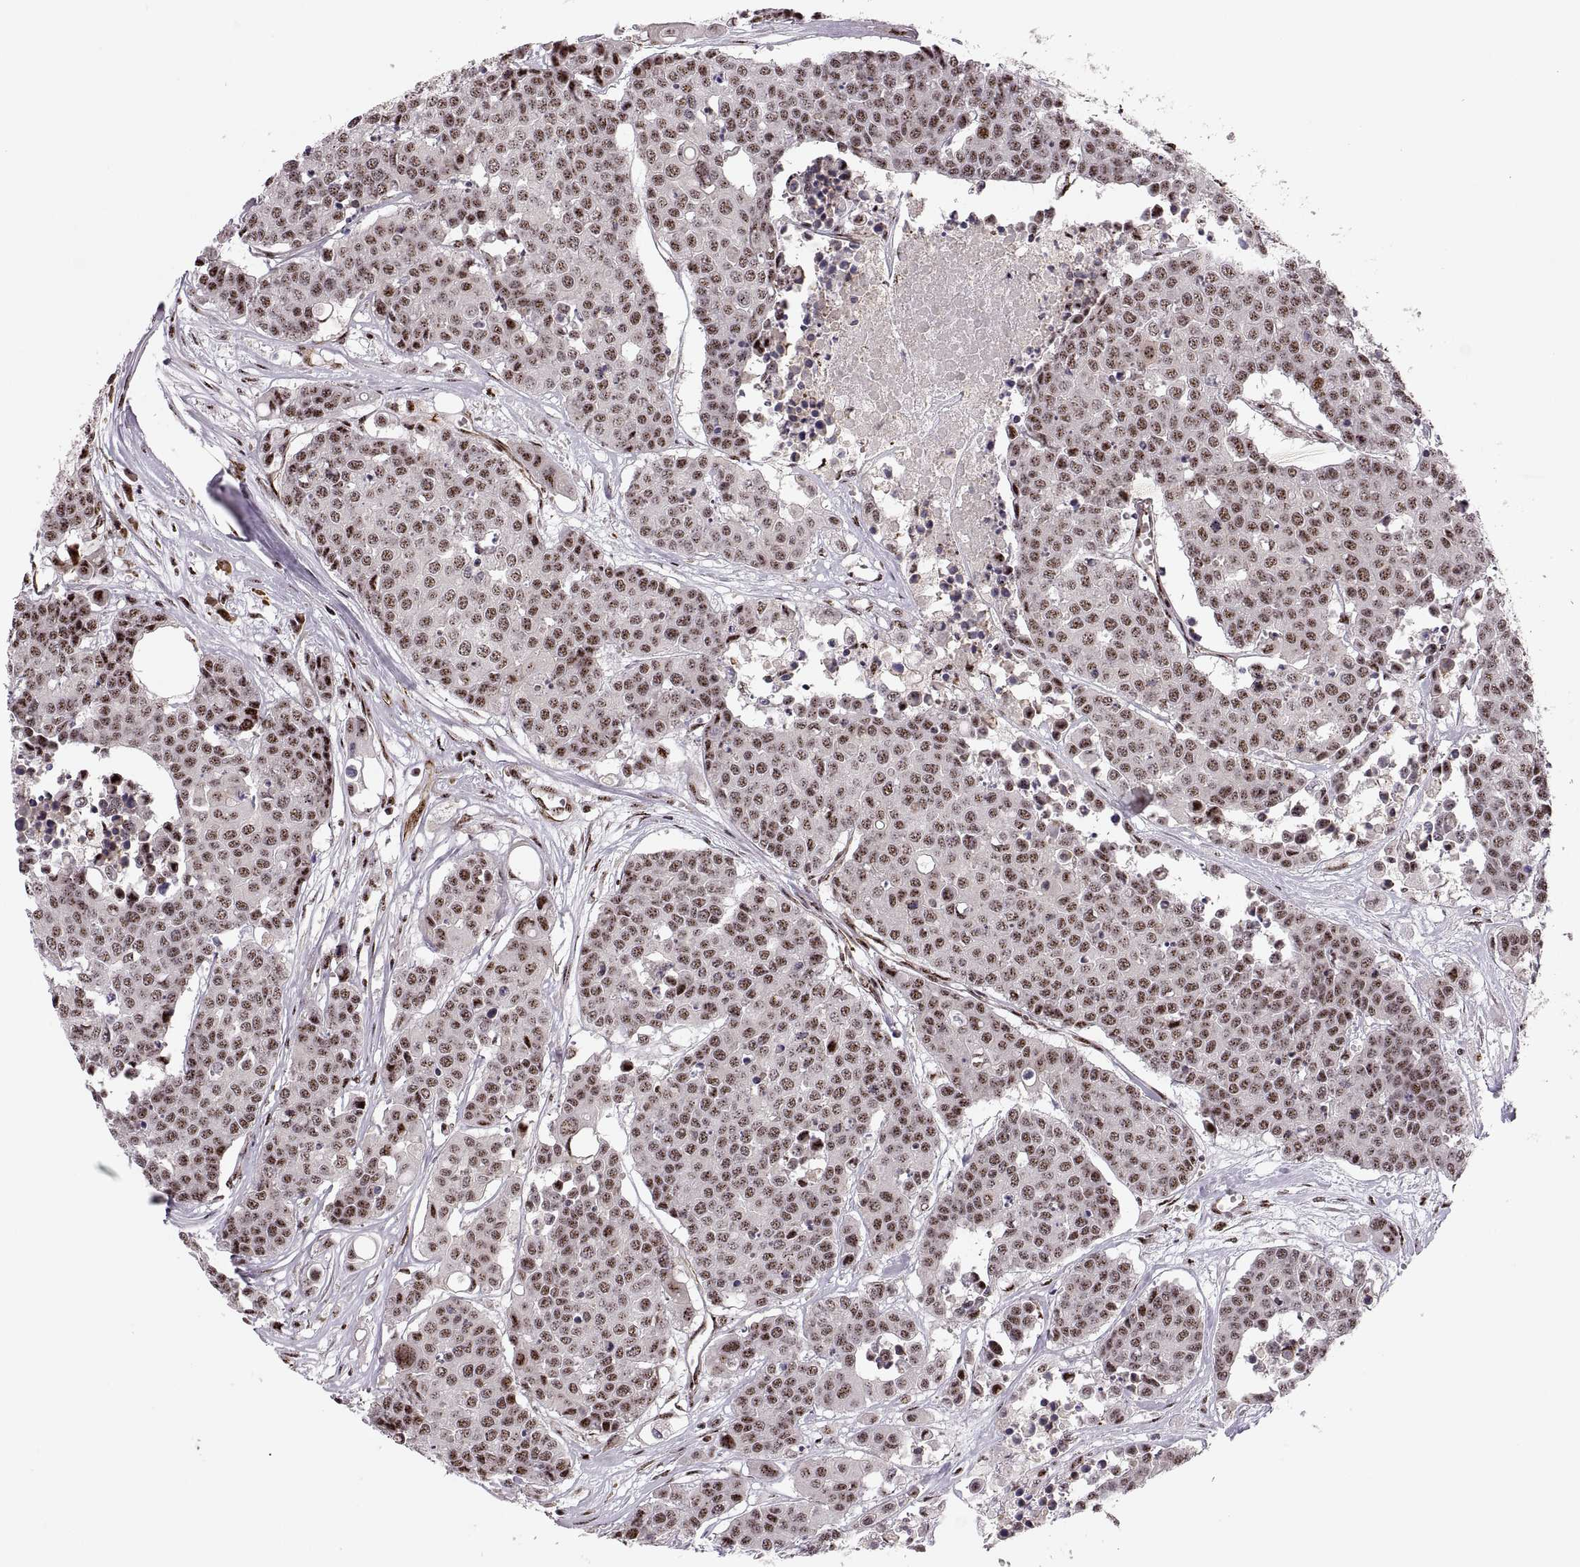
{"staining": {"intensity": "moderate", "quantity": ">75%", "location": "nuclear"}, "tissue": "carcinoid", "cell_type": "Tumor cells", "image_type": "cancer", "snomed": [{"axis": "morphology", "description": "Carcinoid, malignant, NOS"}, {"axis": "topography", "description": "Colon"}], "caption": "An immunohistochemistry (IHC) micrograph of neoplastic tissue is shown. Protein staining in brown shows moderate nuclear positivity in malignant carcinoid within tumor cells. (DAB = brown stain, brightfield microscopy at high magnification).", "gene": "ZCCHC17", "patient": {"sex": "male", "age": 81}}